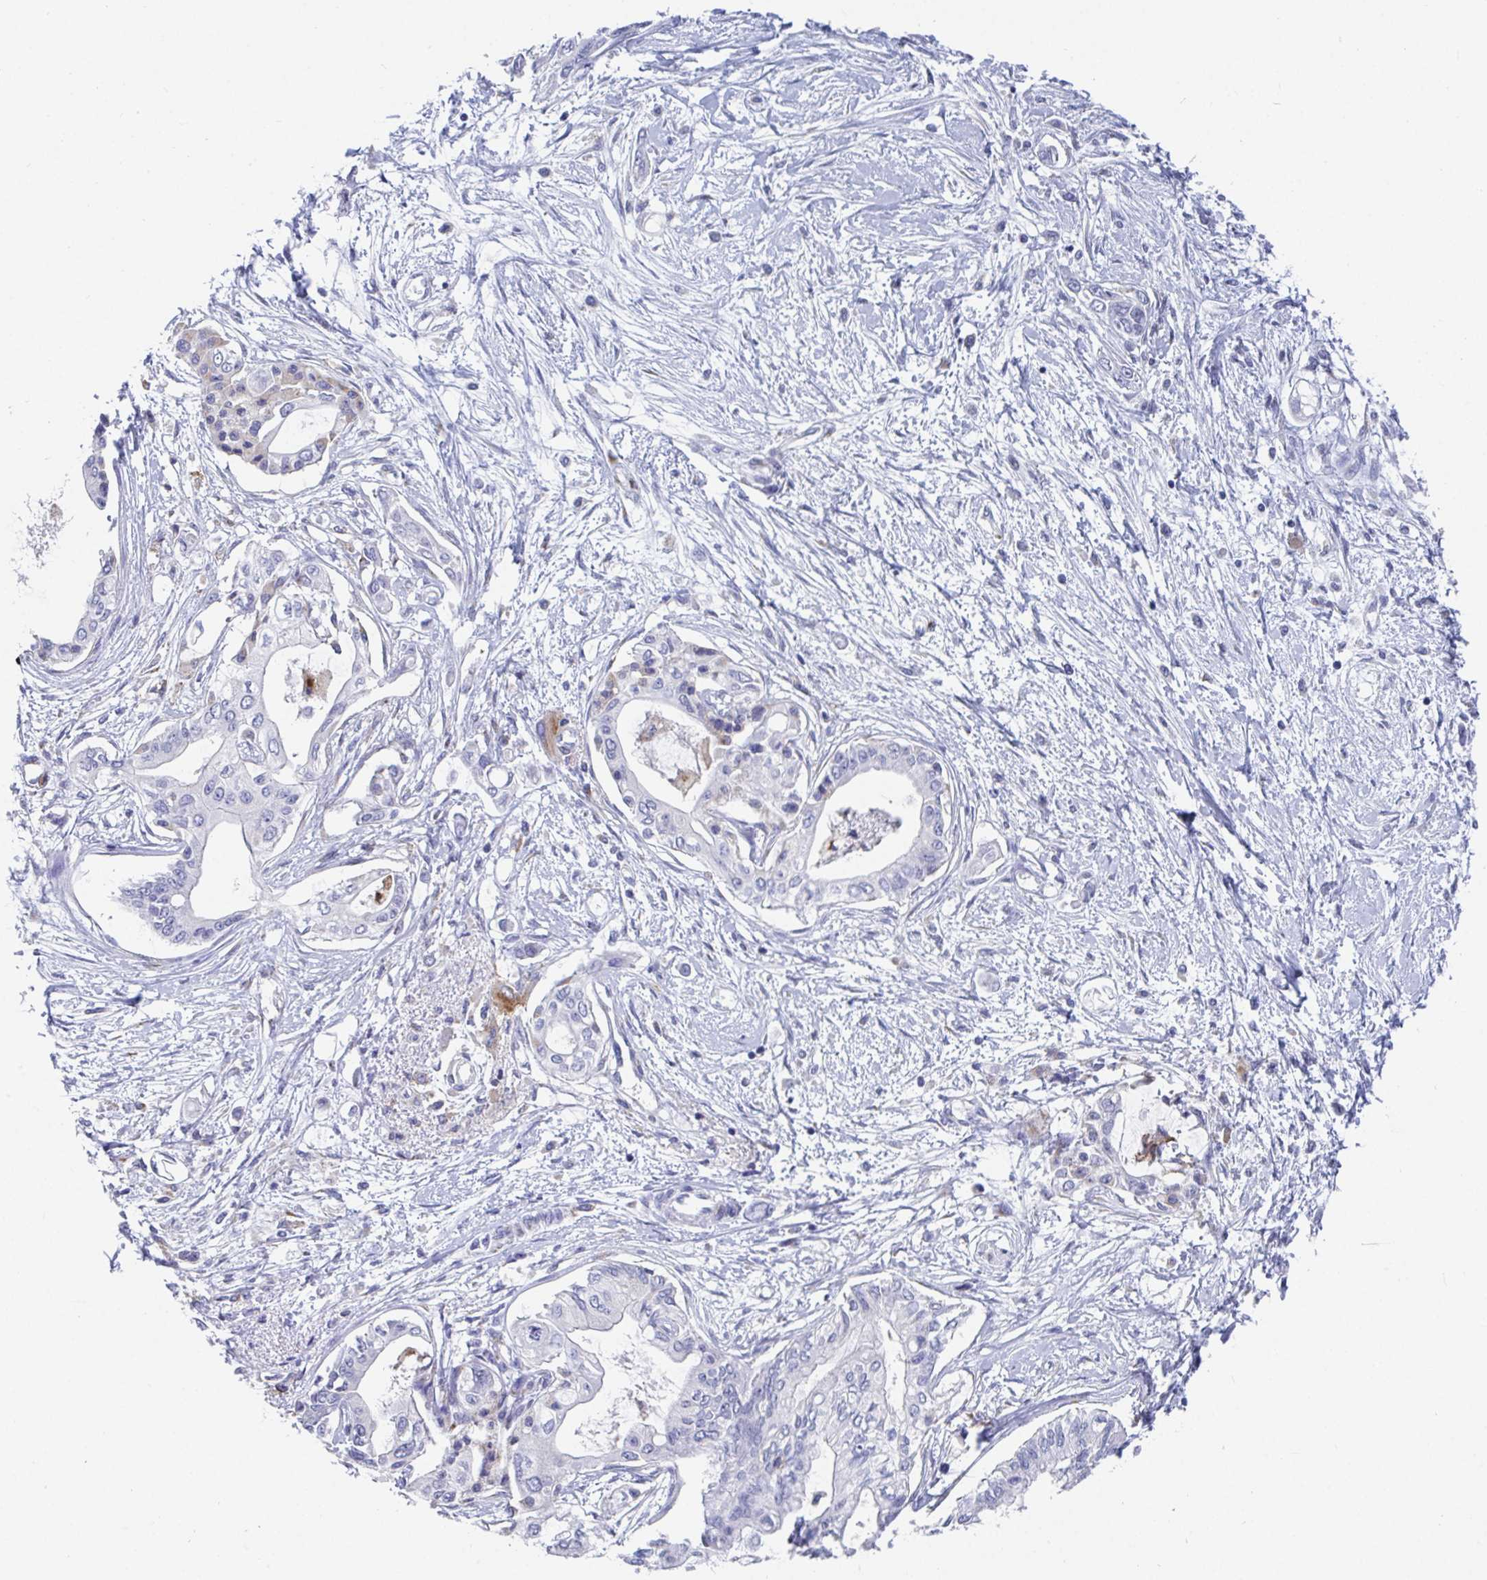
{"staining": {"intensity": "negative", "quantity": "none", "location": "none"}, "tissue": "pancreatic cancer", "cell_type": "Tumor cells", "image_type": "cancer", "snomed": [{"axis": "morphology", "description": "Adenocarcinoma, NOS"}, {"axis": "topography", "description": "Pancreas"}], "caption": "Human pancreatic cancer (adenocarcinoma) stained for a protein using immunohistochemistry (IHC) reveals no expression in tumor cells.", "gene": "TAS2R39", "patient": {"sex": "female", "age": 77}}